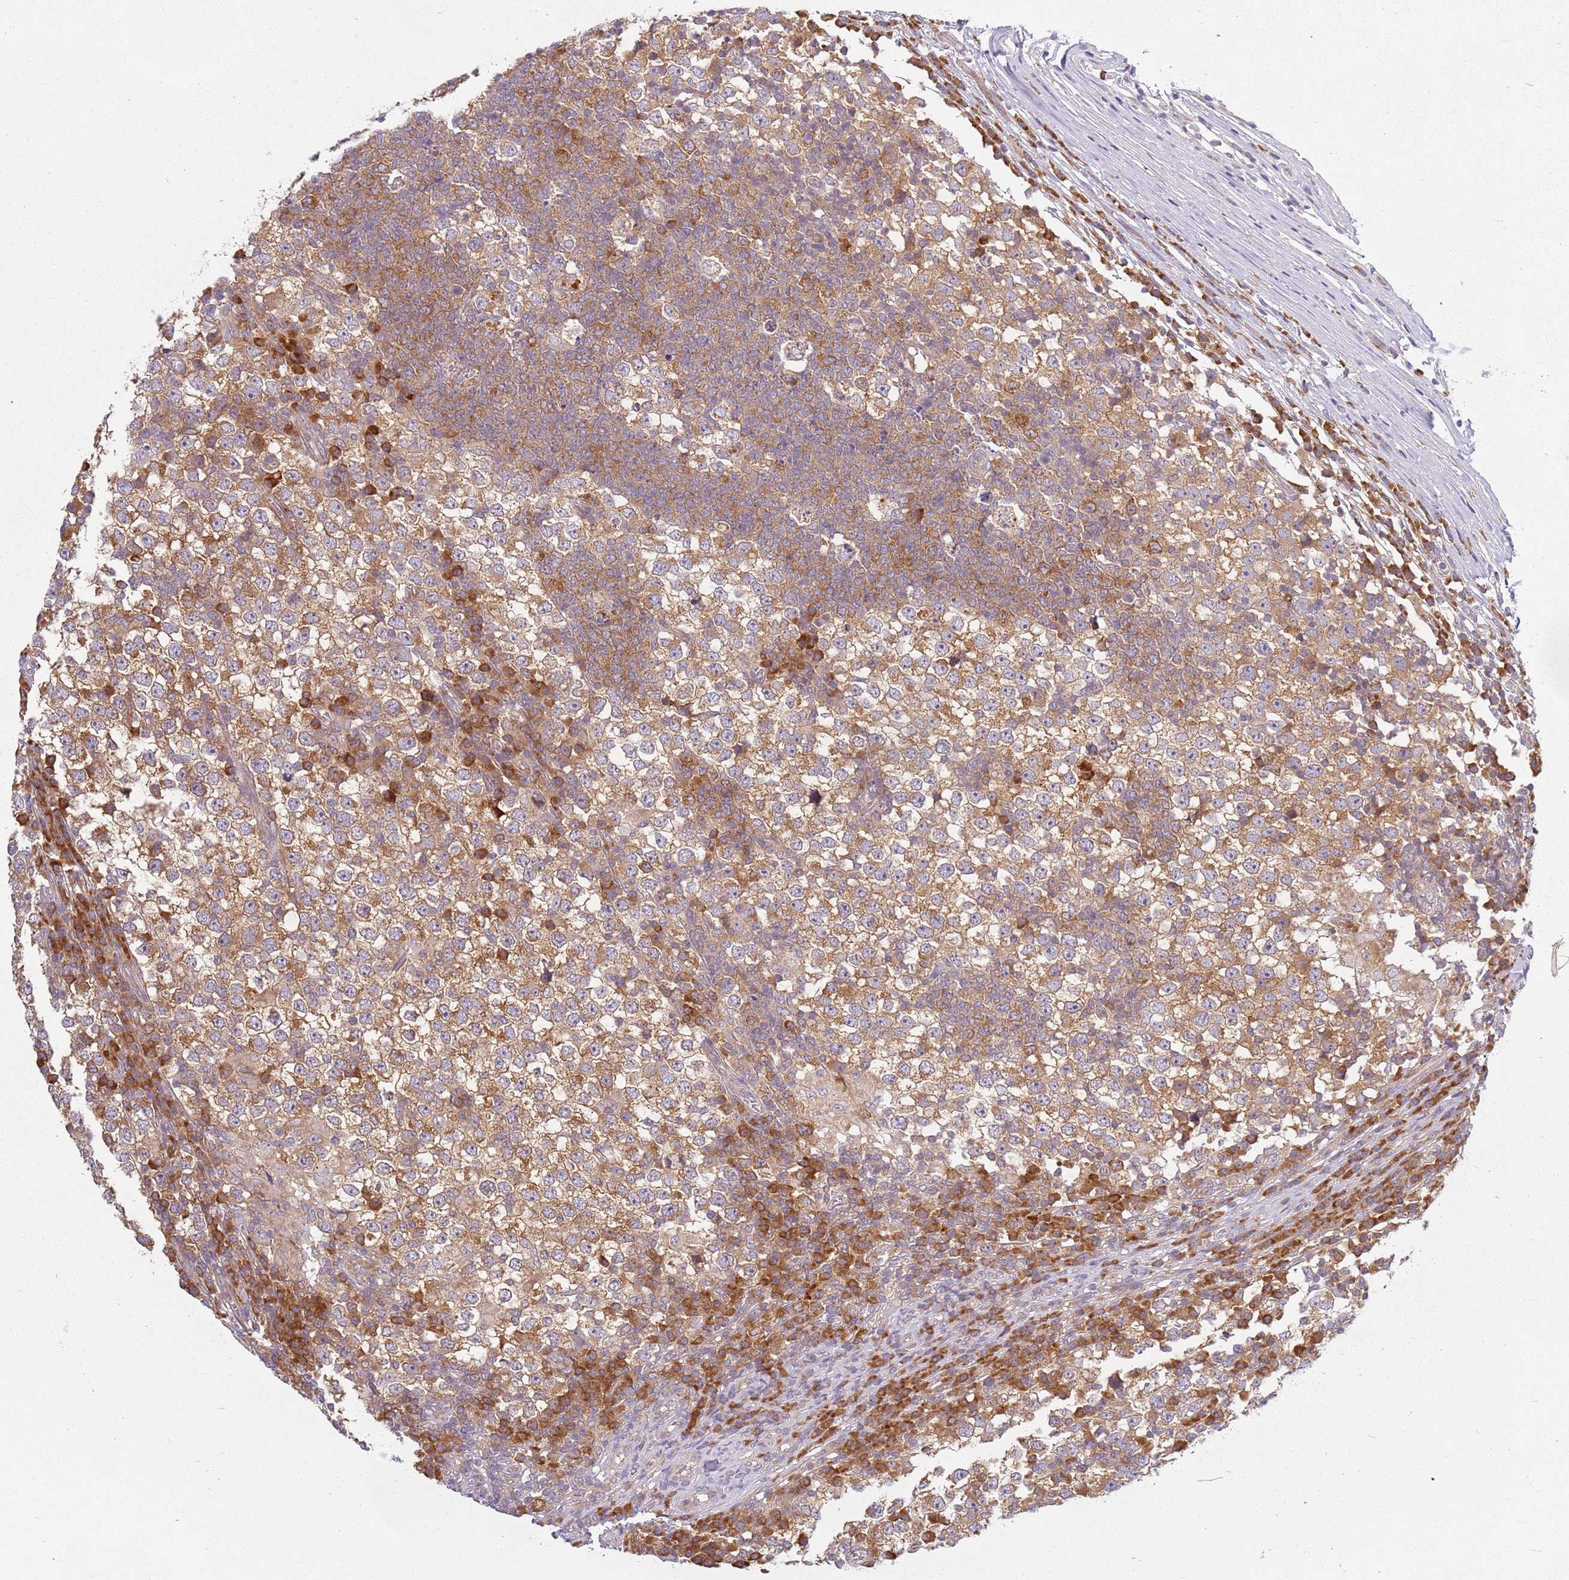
{"staining": {"intensity": "moderate", "quantity": ">75%", "location": "cytoplasmic/membranous"}, "tissue": "testis cancer", "cell_type": "Tumor cells", "image_type": "cancer", "snomed": [{"axis": "morphology", "description": "Seminoma, NOS"}, {"axis": "topography", "description": "Testis"}], "caption": "A high-resolution micrograph shows immunohistochemistry staining of seminoma (testis), which shows moderate cytoplasmic/membranous staining in about >75% of tumor cells.", "gene": "RPS28", "patient": {"sex": "male", "age": 65}}